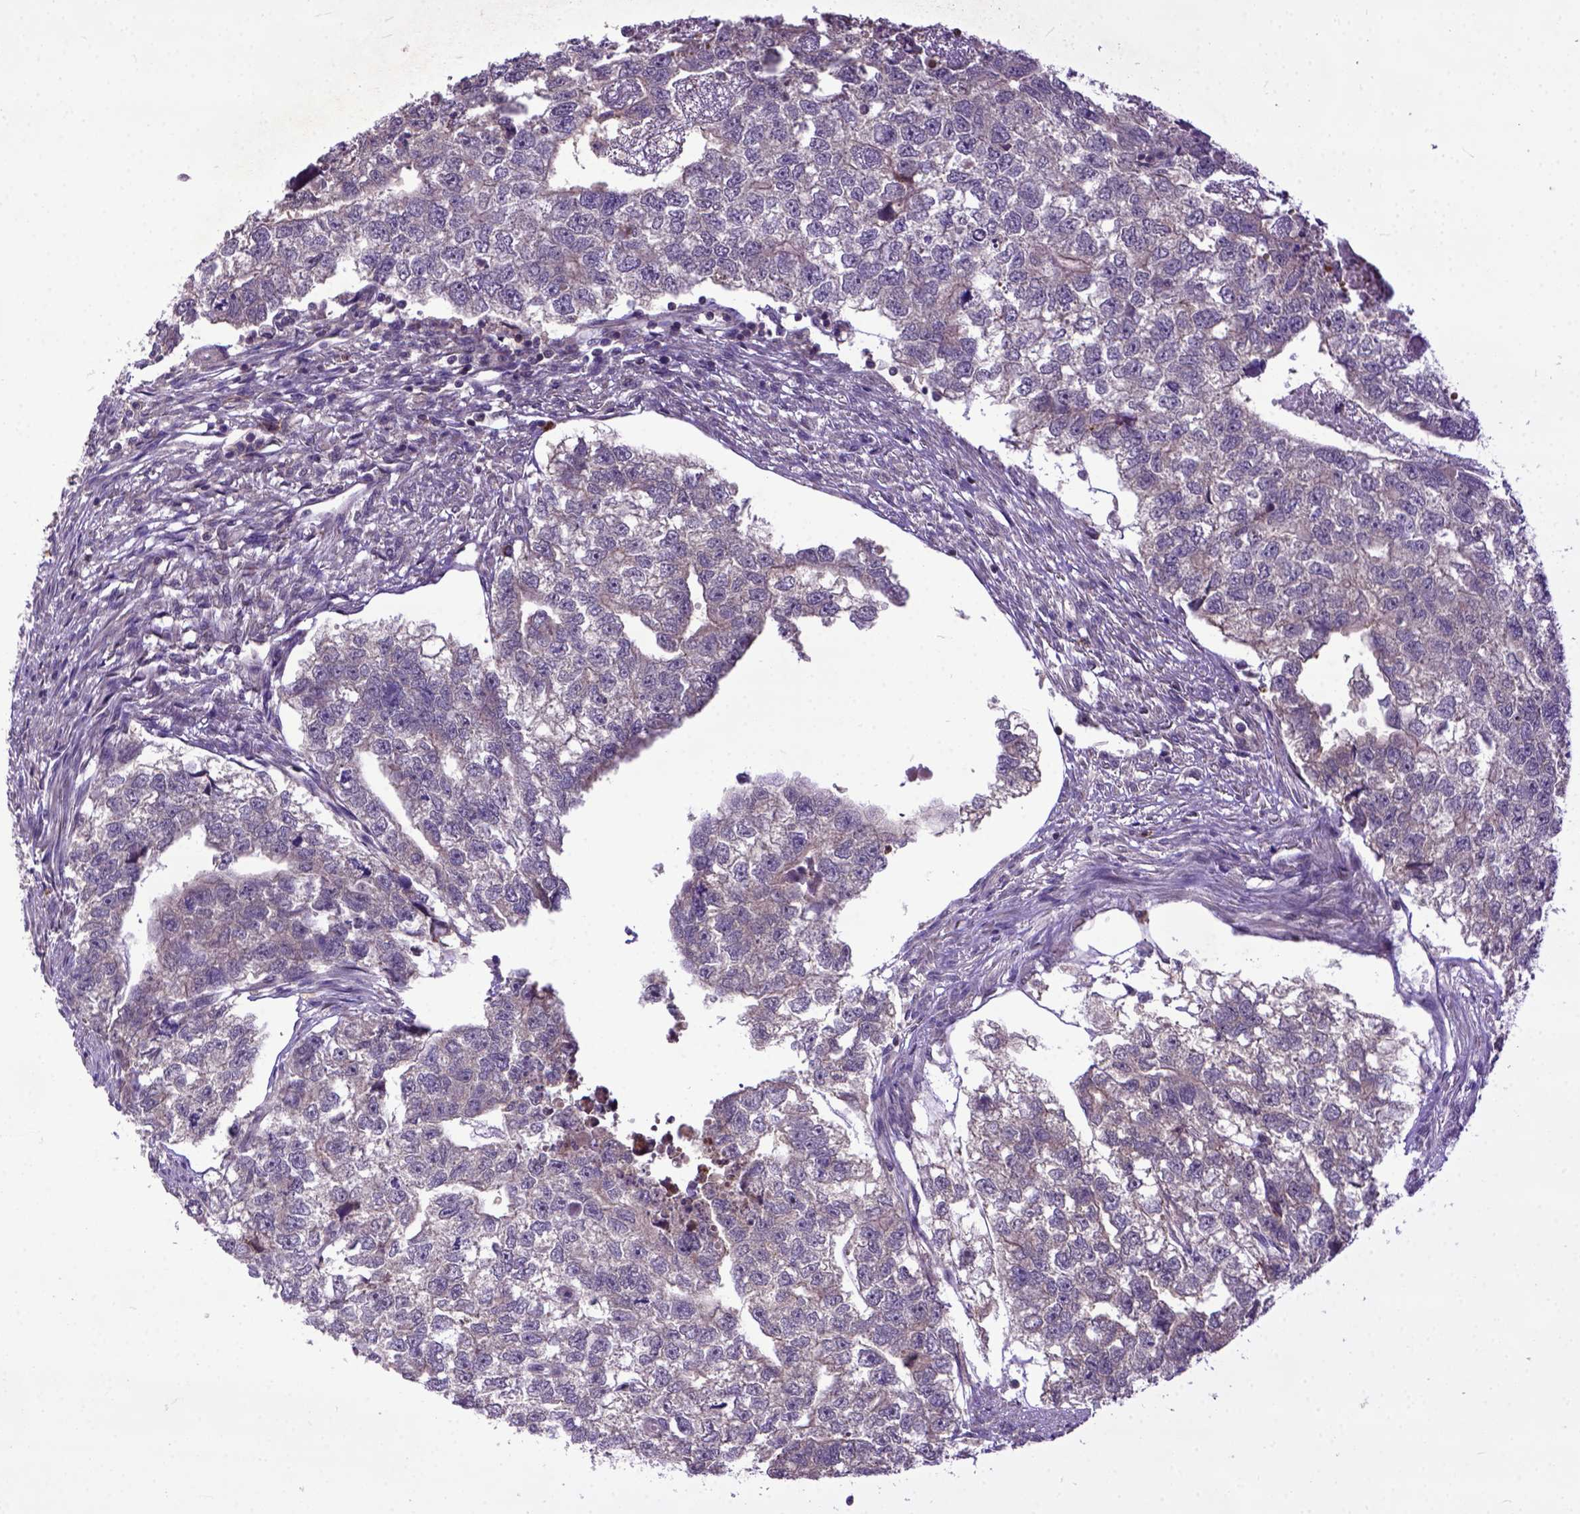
{"staining": {"intensity": "negative", "quantity": "none", "location": "none"}, "tissue": "testis cancer", "cell_type": "Tumor cells", "image_type": "cancer", "snomed": [{"axis": "morphology", "description": "Carcinoma, Embryonal, NOS"}, {"axis": "morphology", "description": "Teratoma, malignant, NOS"}, {"axis": "topography", "description": "Testis"}], "caption": "Micrograph shows no protein staining in tumor cells of testis embryonal carcinoma tissue.", "gene": "CPNE1", "patient": {"sex": "male", "age": 44}}